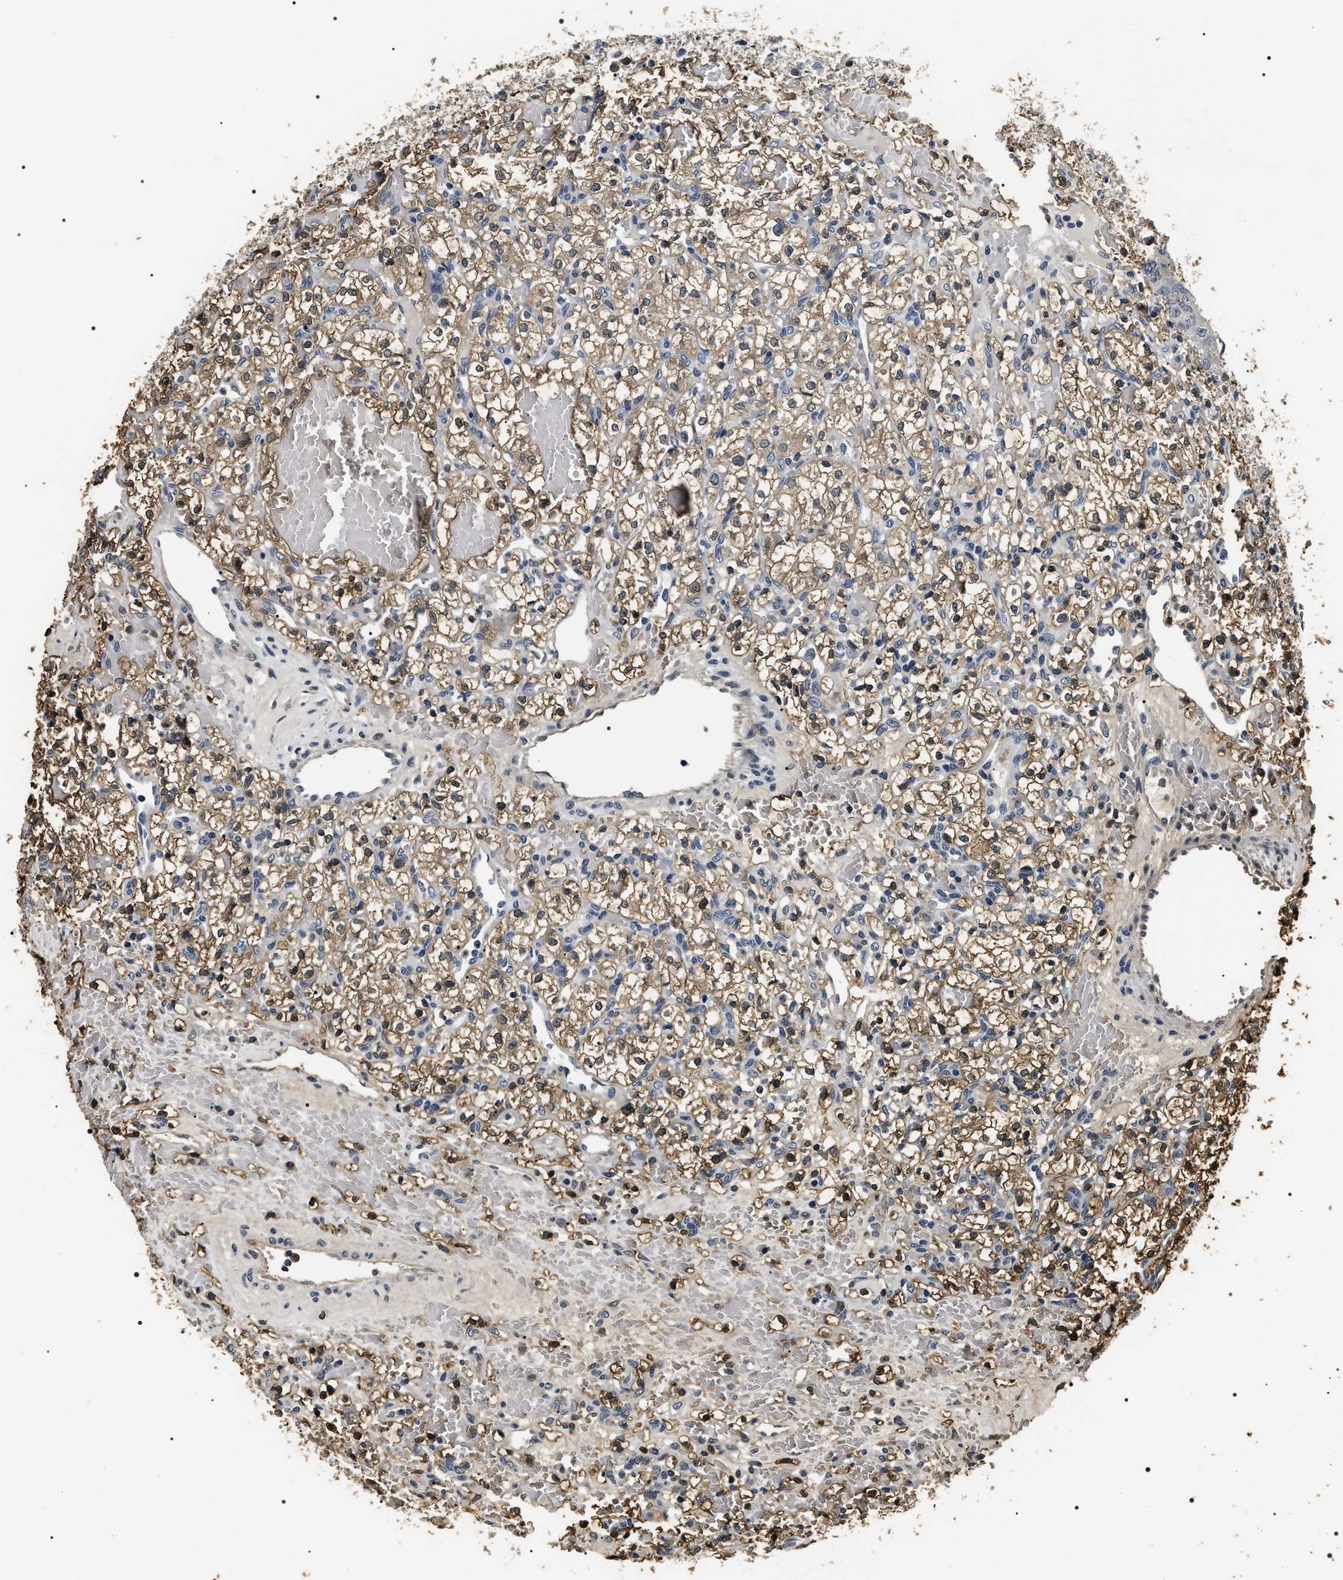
{"staining": {"intensity": "moderate", "quantity": ">75%", "location": "cytoplasmic/membranous"}, "tissue": "renal cancer", "cell_type": "Tumor cells", "image_type": "cancer", "snomed": [{"axis": "morphology", "description": "Adenocarcinoma, NOS"}, {"axis": "topography", "description": "Kidney"}], "caption": "Renal cancer (adenocarcinoma) stained for a protein reveals moderate cytoplasmic/membranous positivity in tumor cells. (DAB = brown stain, brightfield microscopy at high magnification).", "gene": "ARHGAP22", "patient": {"sex": "female", "age": 60}}